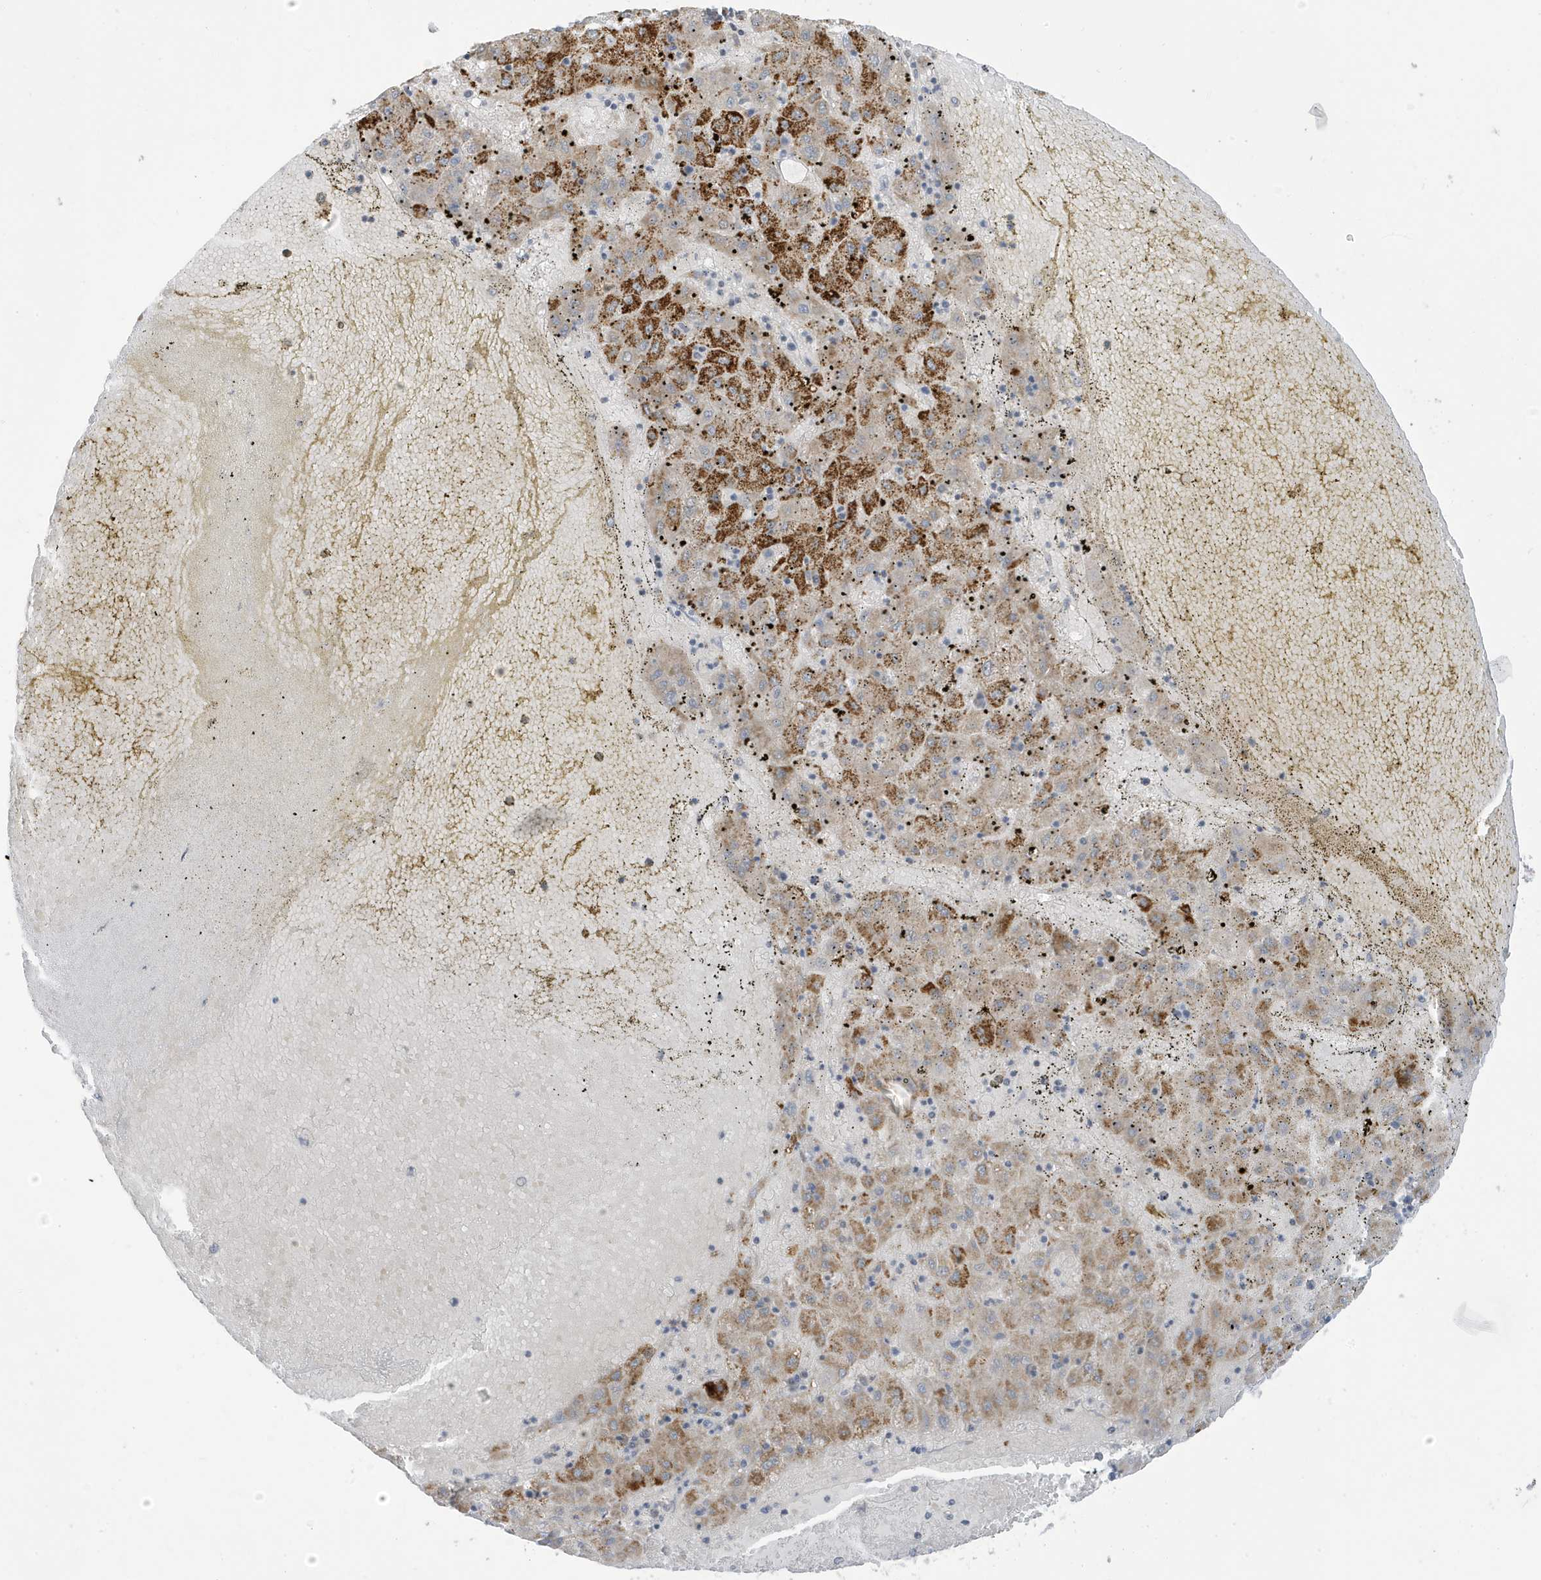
{"staining": {"intensity": "strong", "quantity": "25%-75%", "location": "cytoplasmic/membranous"}, "tissue": "liver cancer", "cell_type": "Tumor cells", "image_type": "cancer", "snomed": [{"axis": "morphology", "description": "Carcinoma, Hepatocellular, NOS"}, {"axis": "topography", "description": "Liver"}], "caption": "Liver cancer was stained to show a protein in brown. There is high levels of strong cytoplasmic/membranous staining in about 25%-75% of tumor cells. (DAB (3,3'-diaminobenzidine) IHC, brown staining for protein, blue staining for nuclei).", "gene": "ATP13A5", "patient": {"sex": "male", "age": 72}}